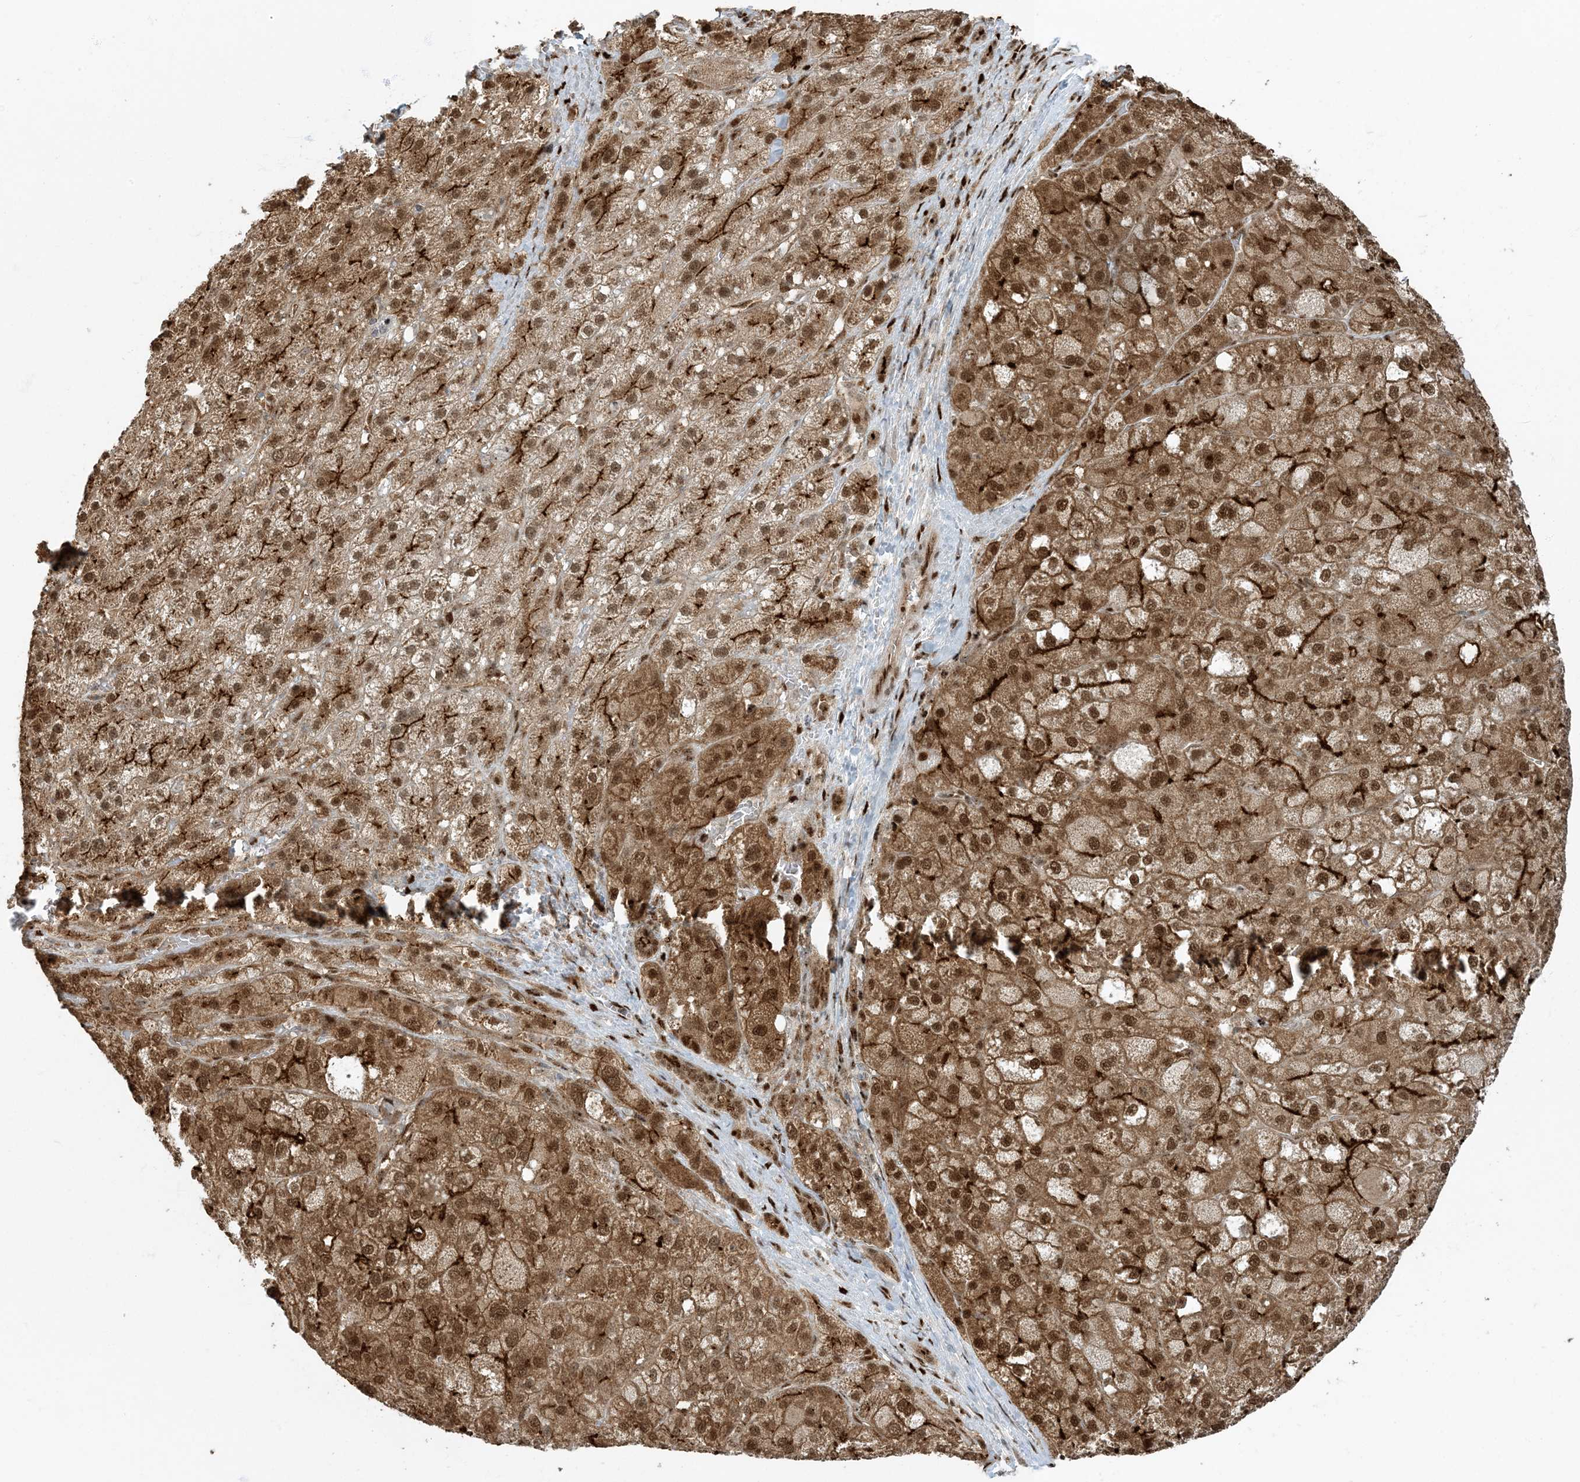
{"staining": {"intensity": "strong", "quantity": ">75%", "location": "cytoplasmic/membranous,nuclear"}, "tissue": "liver cancer", "cell_type": "Tumor cells", "image_type": "cancer", "snomed": [{"axis": "morphology", "description": "Carcinoma, Hepatocellular, NOS"}, {"axis": "topography", "description": "Liver"}], "caption": "IHC micrograph of neoplastic tissue: human hepatocellular carcinoma (liver) stained using IHC exhibits high levels of strong protein expression localized specifically in the cytoplasmic/membranous and nuclear of tumor cells, appearing as a cytoplasmic/membranous and nuclear brown color.", "gene": "MBD1", "patient": {"sex": "male", "age": 57}}